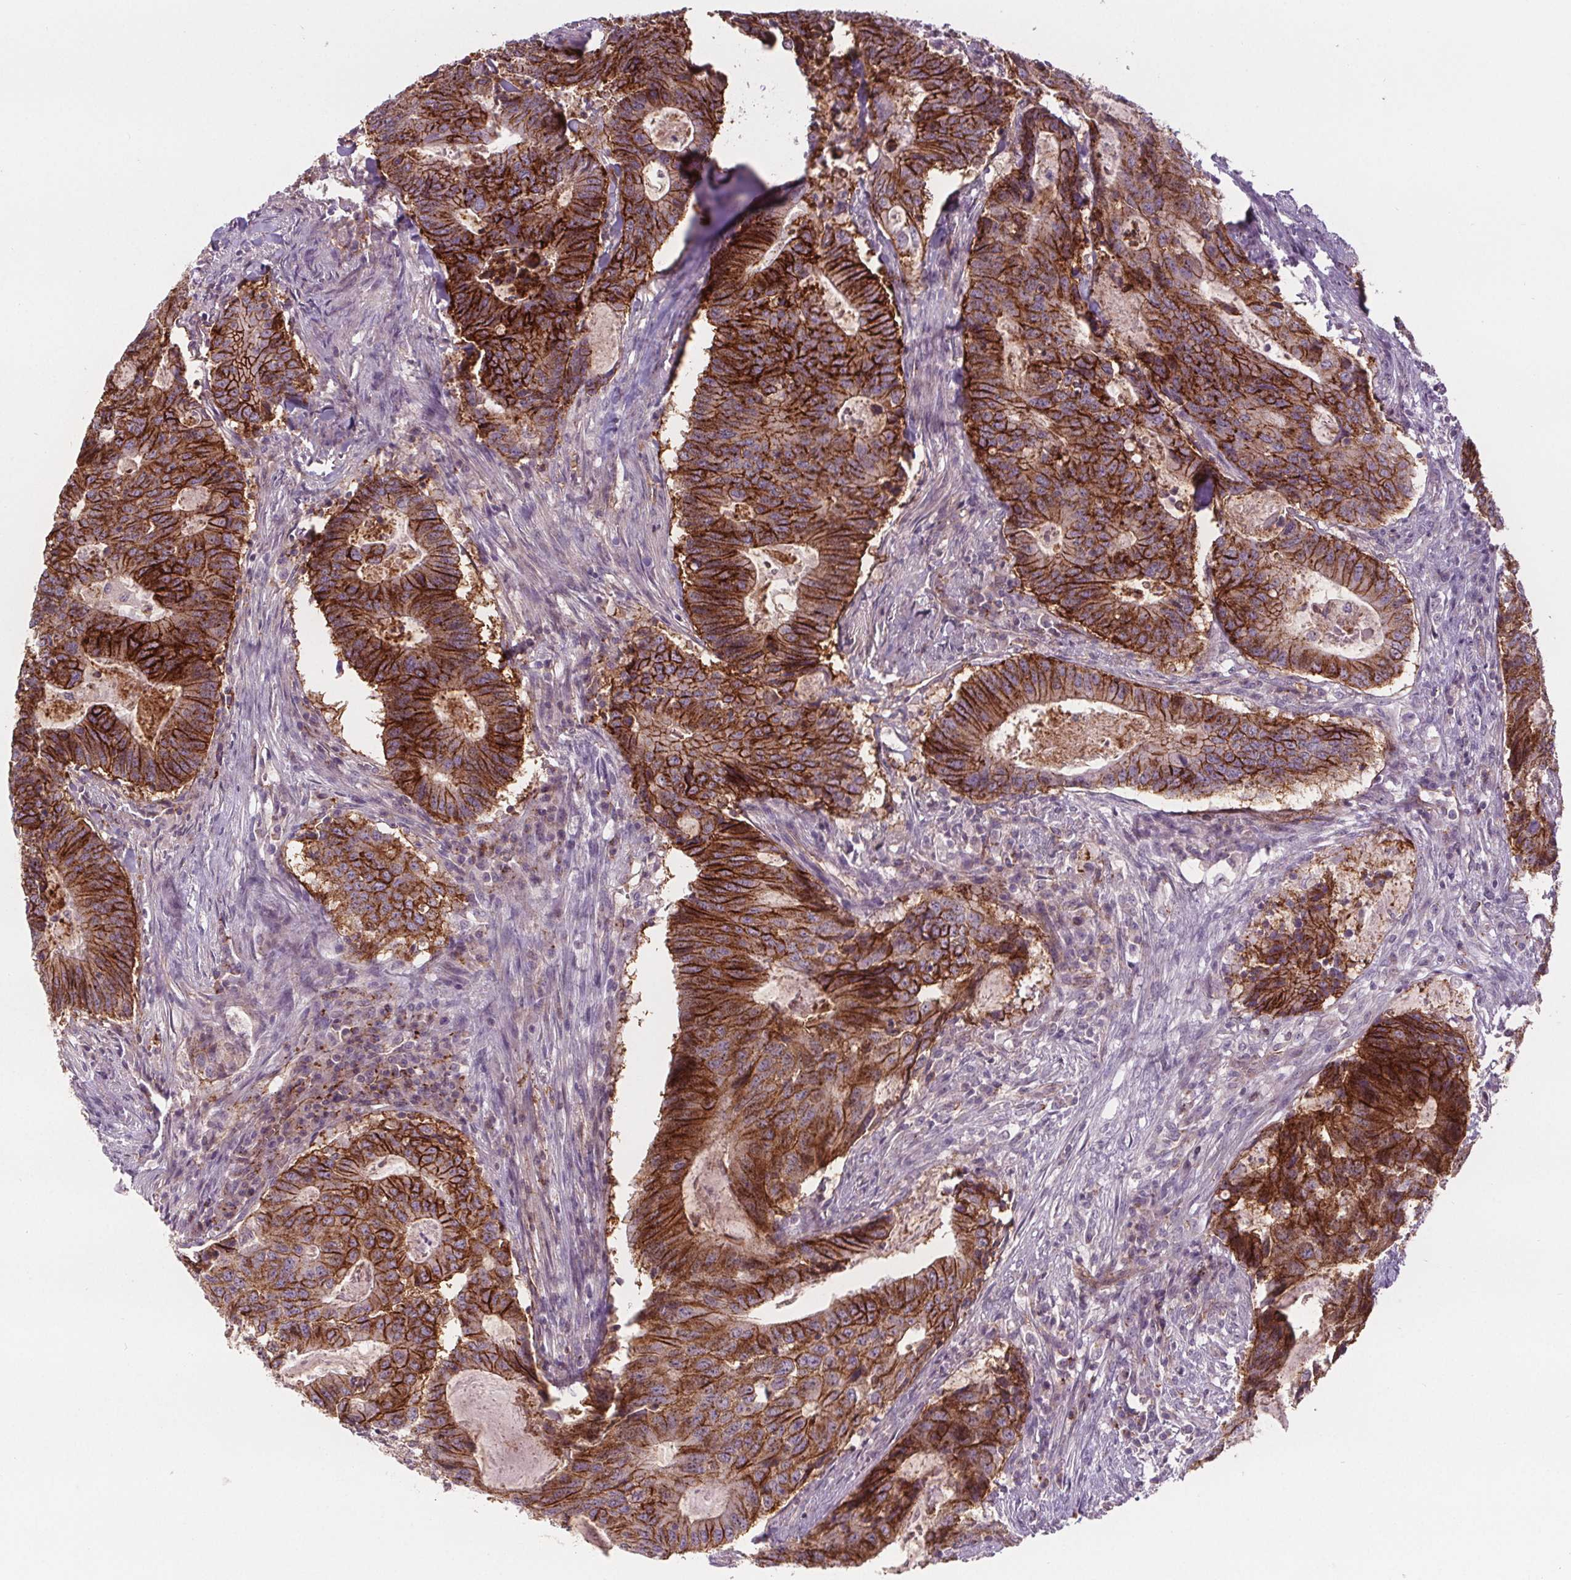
{"staining": {"intensity": "strong", "quantity": ">75%", "location": "cytoplasmic/membranous"}, "tissue": "colorectal cancer", "cell_type": "Tumor cells", "image_type": "cancer", "snomed": [{"axis": "morphology", "description": "Adenocarcinoma, NOS"}, {"axis": "topography", "description": "Colon"}], "caption": "IHC photomicrograph of colorectal cancer (adenocarcinoma) stained for a protein (brown), which shows high levels of strong cytoplasmic/membranous positivity in approximately >75% of tumor cells.", "gene": "ATP1A1", "patient": {"sex": "male", "age": 67}}